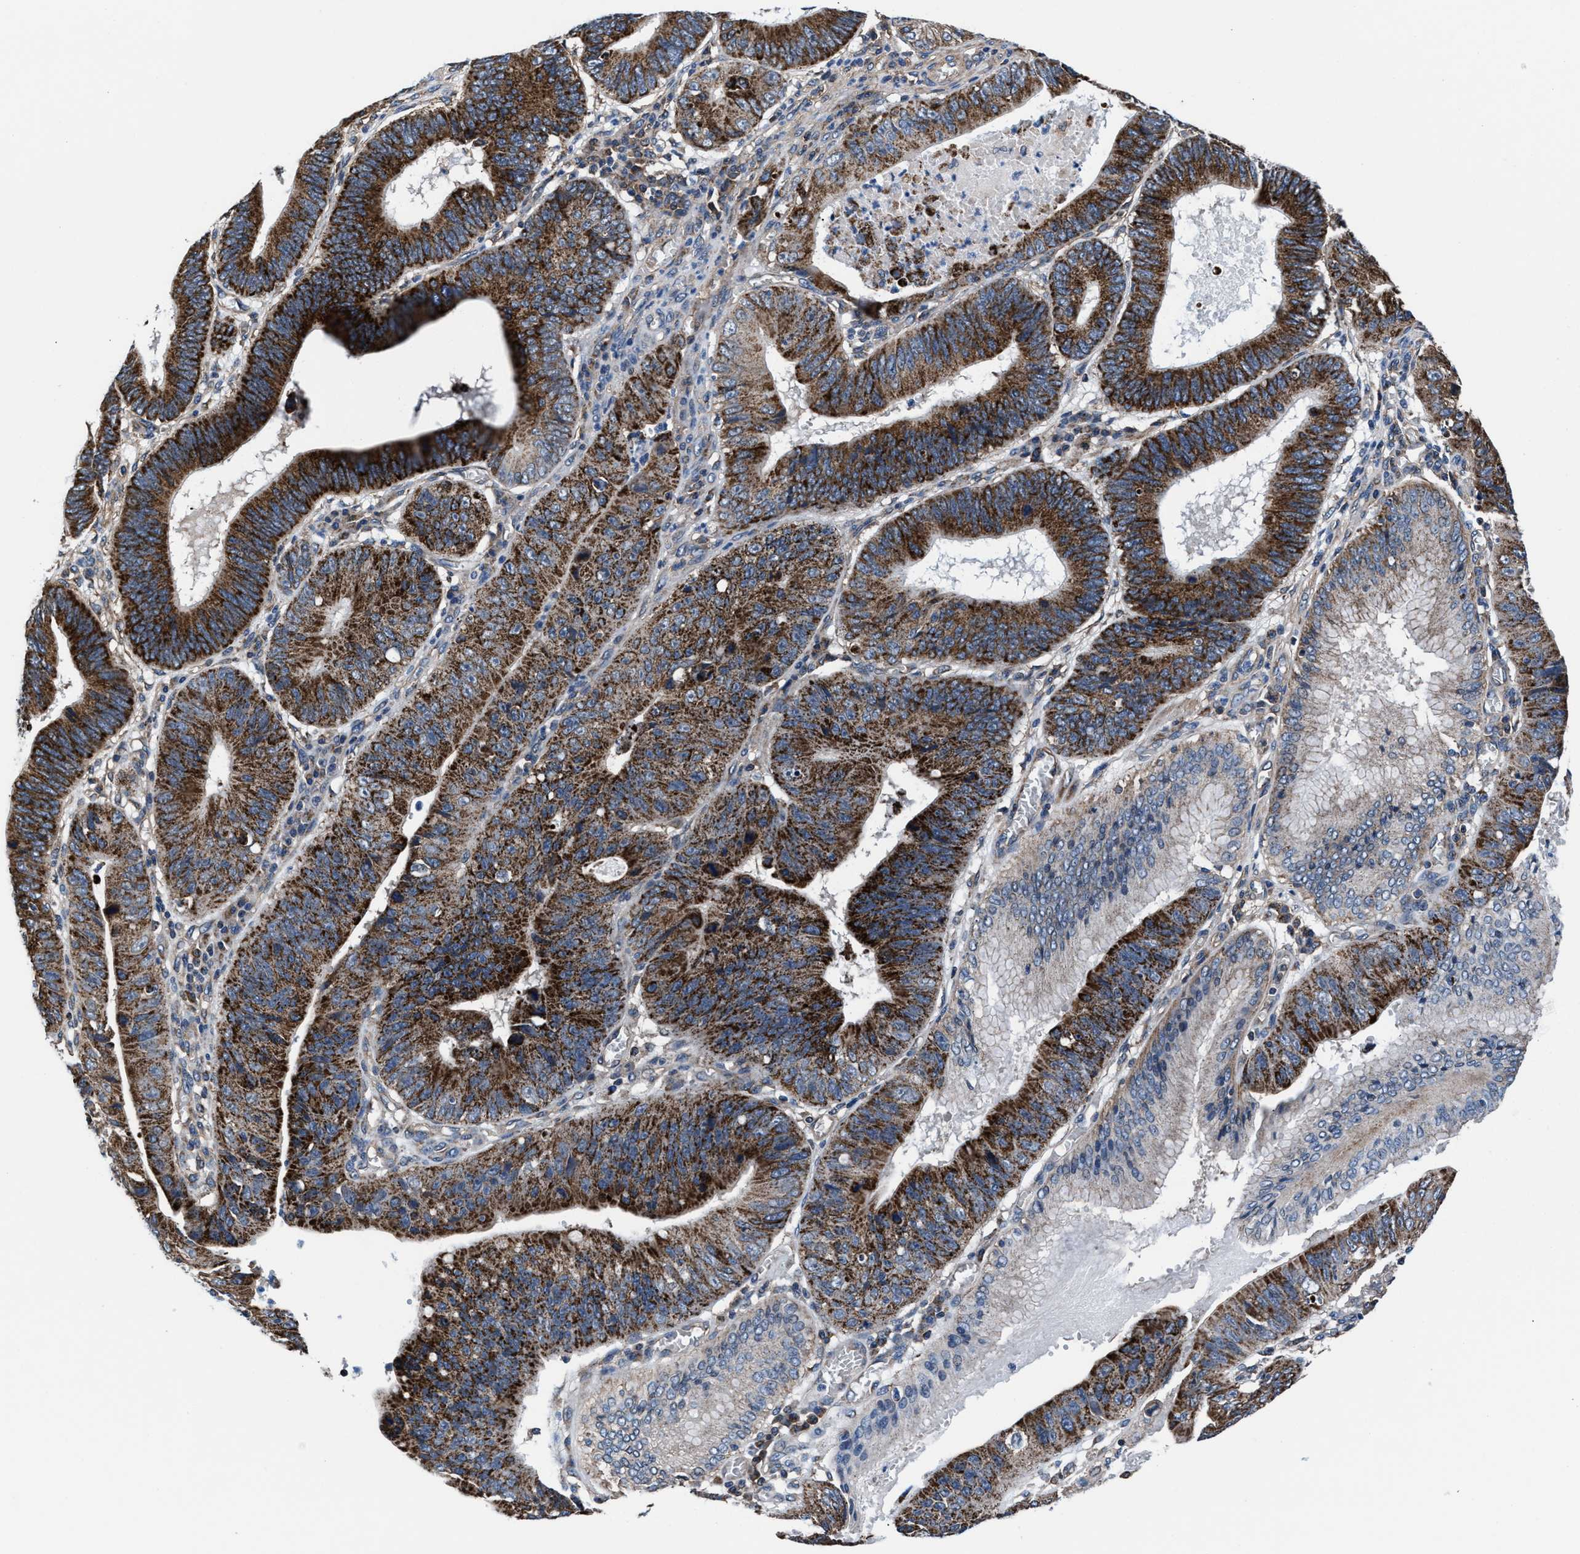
{"staining": {"intensity": "strong", "quantity": ">75%", "location": "cytoplasmic/membranous"}, "tissue": "stomach cancer", "cell_type": "Tumor cells", "image_type": "cancer", "snomed": [{"axis": "morphology", "description": "Adenocarcinoma, NOS"}, {"axis": "topography", "description": "Stomach"}], "caption": "Human adenocarcinoma (stomach) stained for a protein (brown) reveals strong cytoplasmic/membranous positive expression in about >75% of tumor cells.", "gene": "NKTR", "patient": {"sex": "male", "age": 59}}